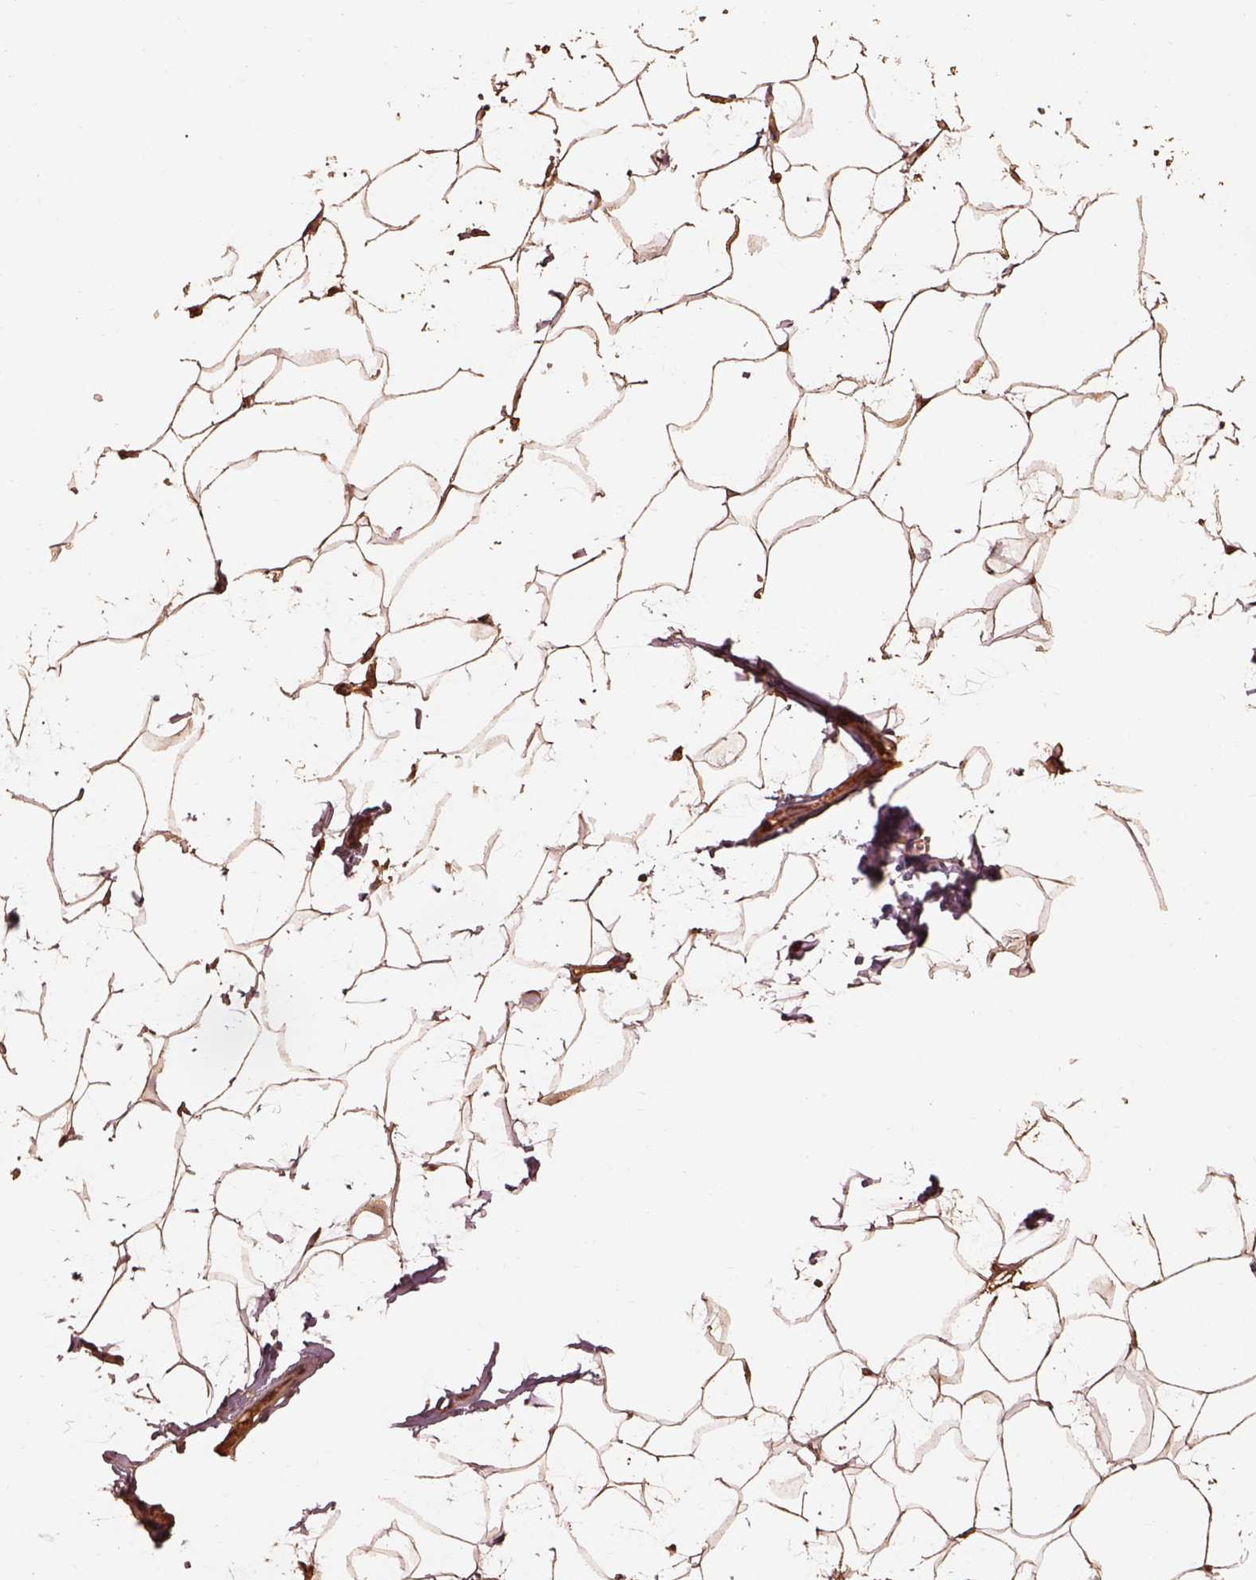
{"staining": {"intensity": "moderate", "quantity": ">75%", "location": "cytoplasmic/membranous"}, "tissue": "breast", "cell_type": "Adipocytes", "image_type": "normal", "snomed": [{"axis": "morphology", "description": "Normal tissue, NOS"}, {"axis": "topography", "description": "Breast"}], "caption": "IHC of unremarkable human breast demonstrates medium levels of moderate cytoplasmic/membranous staining in about >75% of adipocytes.", "gene": "METTL4", "patient": {"sex": "female", "age": 32}}